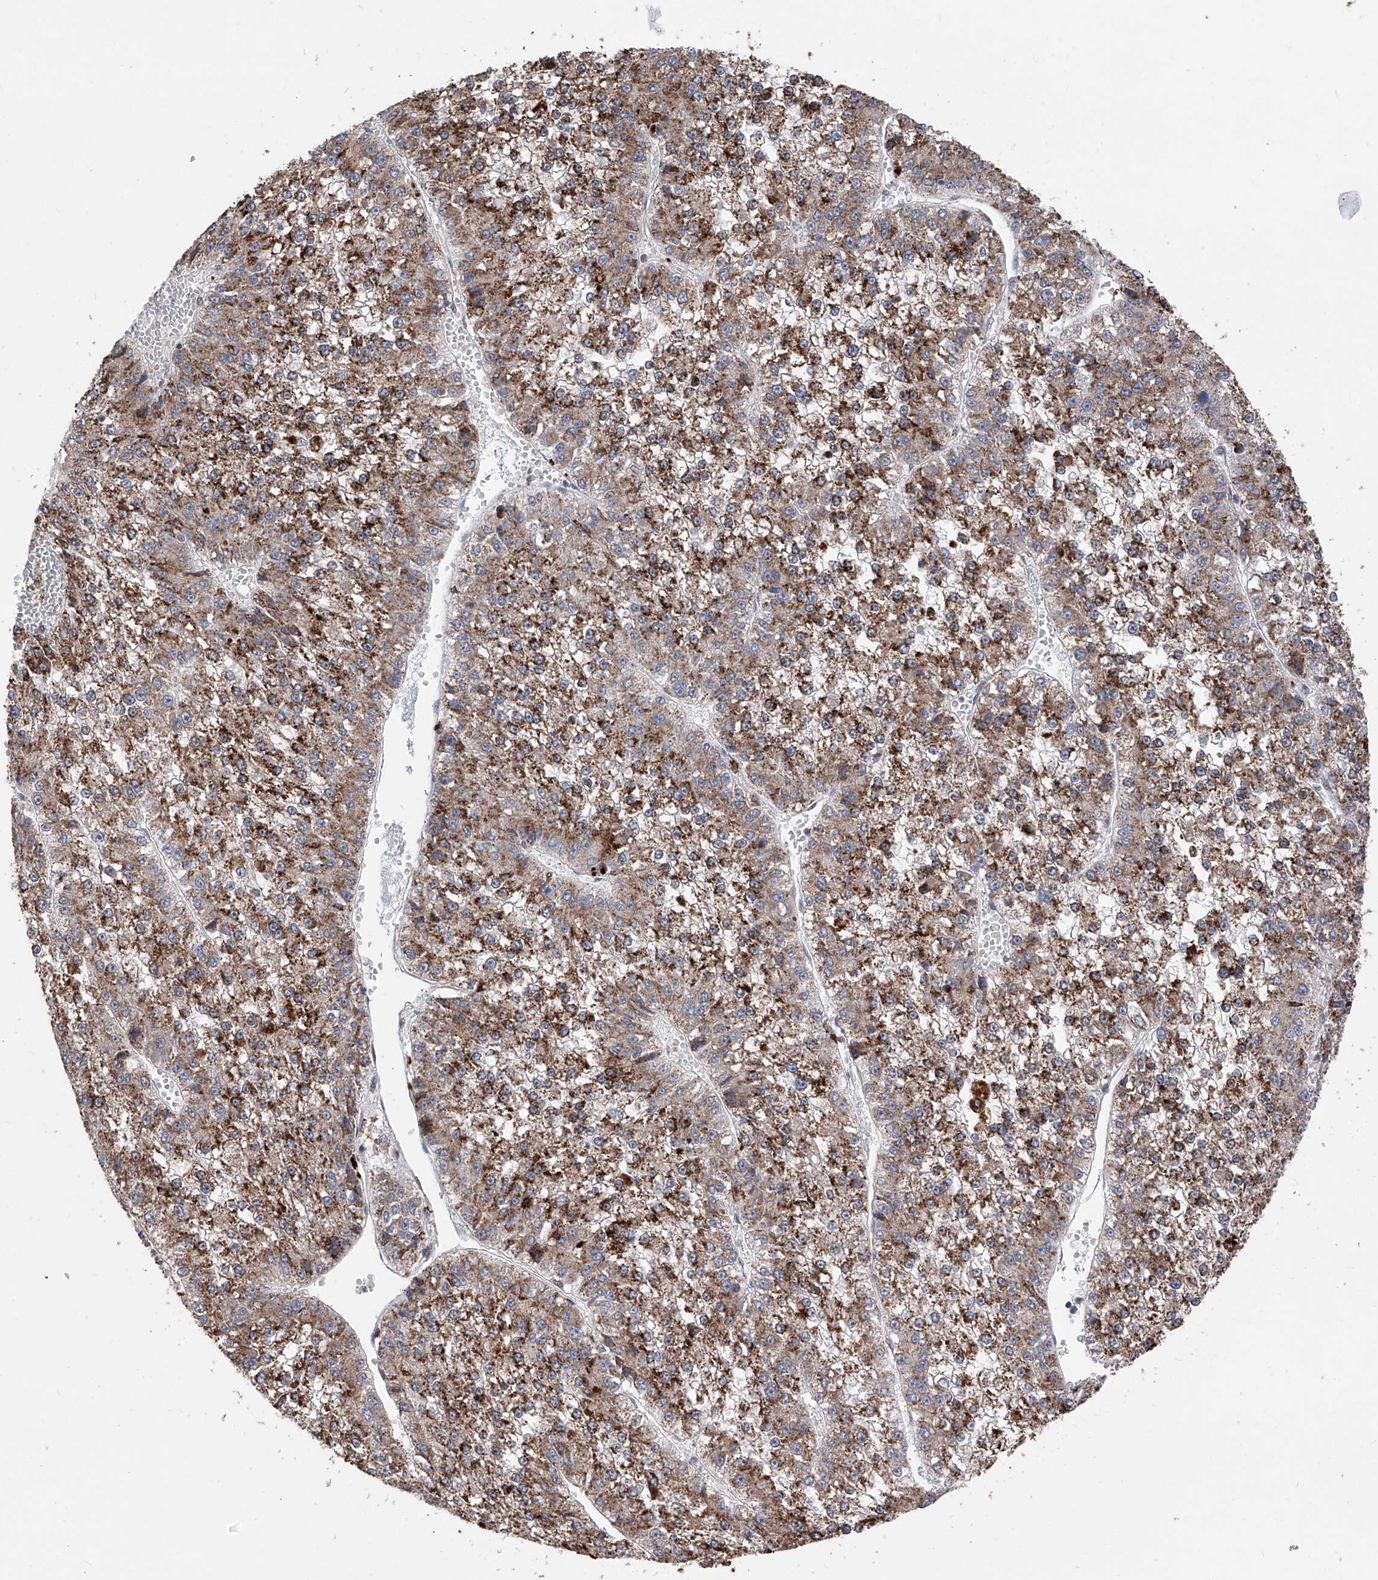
{"staining": {"intensity": "moderate", "quantity": ">75%", "location": "cytoplasmic/membranous"}, "tissue": "liver cancer", "cell_type": "Tumor cells", "image_type": "cancer", "snomed": [{"axis": "morphology", "description": "Carcinoma, Hepatocellular, NOS"}, {"axis": "topography", "description": "Liver"}], "caption": "Liver hepatocellular carcinoma stained for a protein reveals moderate cytoplasmic/membranous positivity in tumor cells.", "gene": "FARP2", "patient": {"sex": "female", "age": 73}}